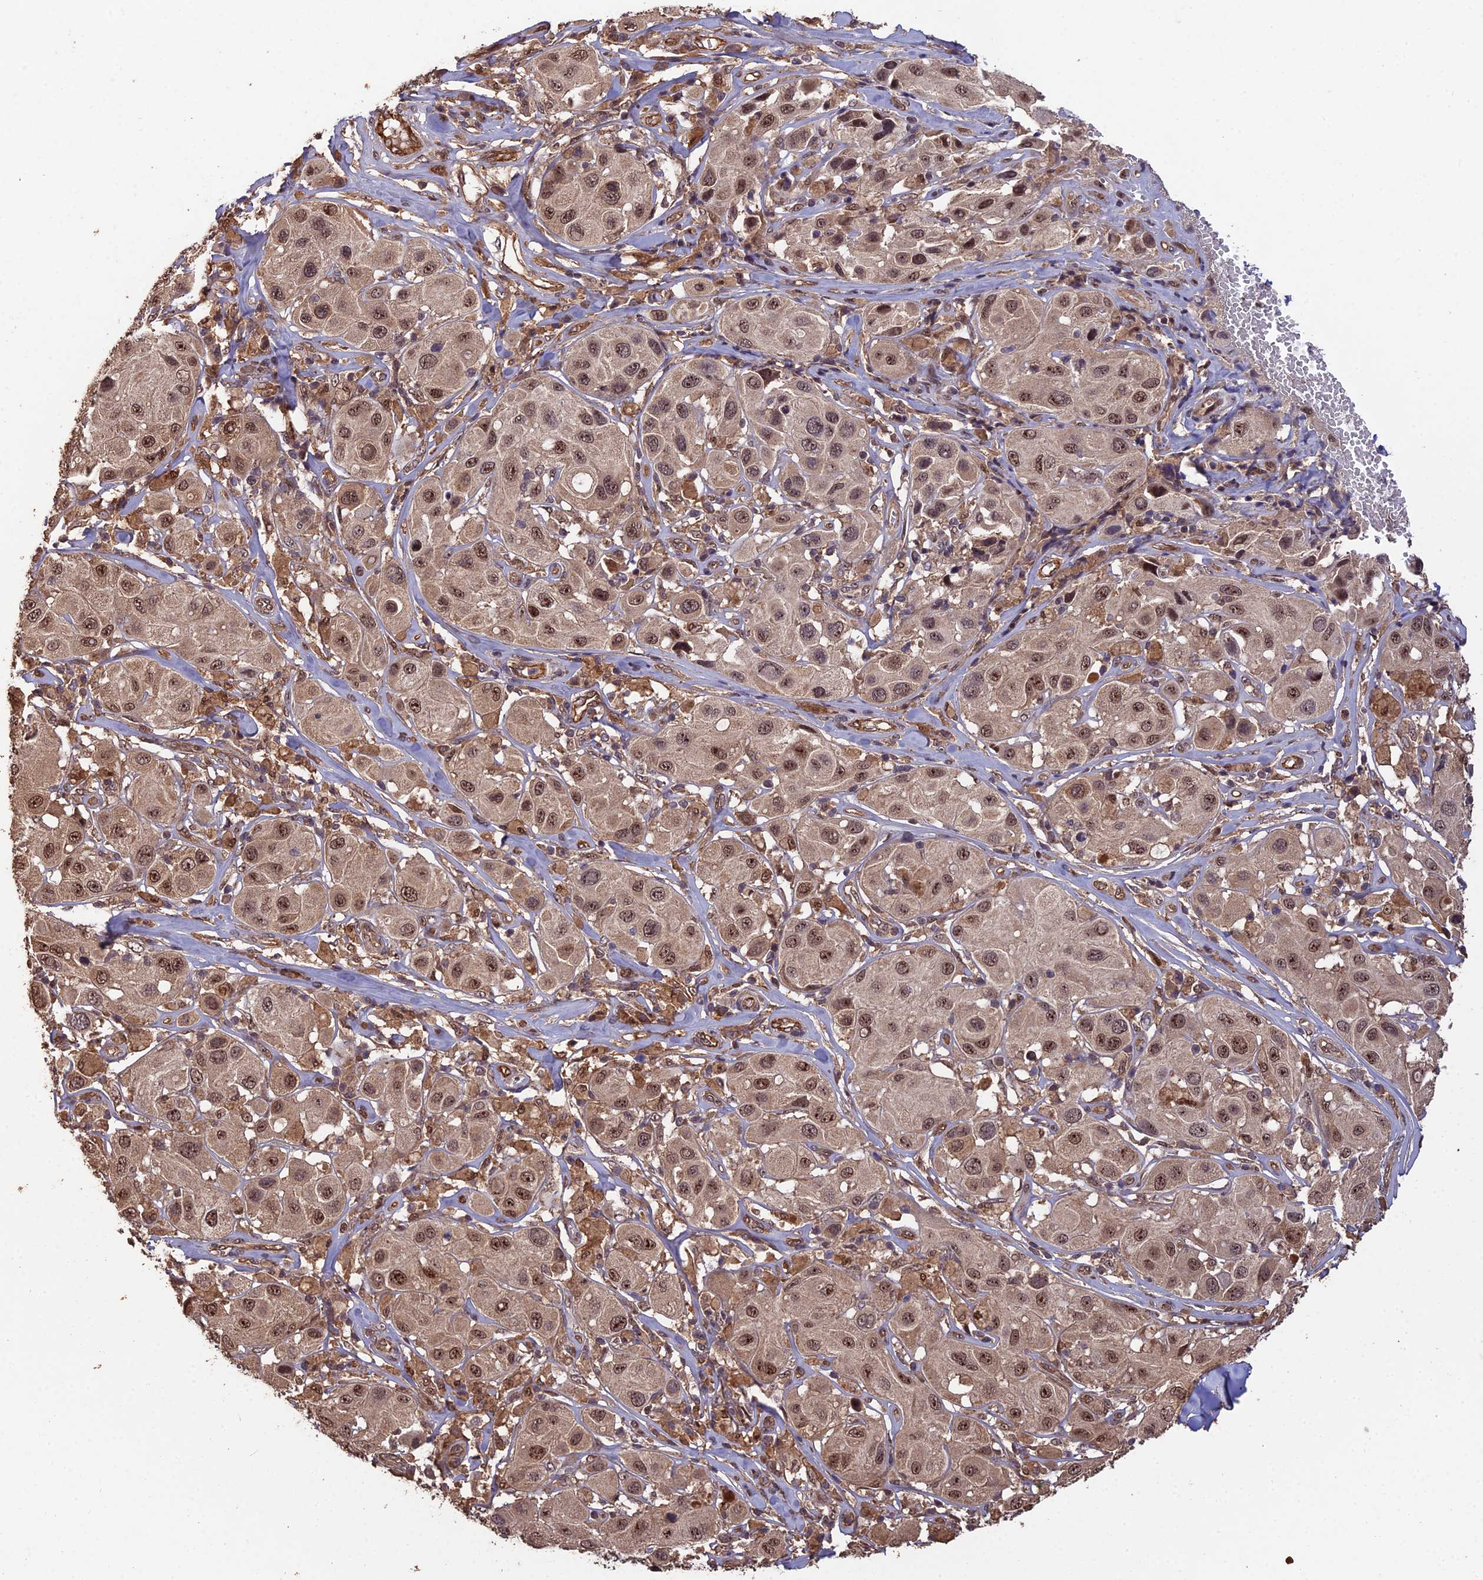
{"staining": {"intensity": "strong", "quantity": ">75%", "location": "cytoplasmic/membranous,nuclear"}, "tissue": "melanoma", "cell_type": "Tumor cells", "image_type": "cancer", "snomed": [{"axis": "morphology", "description": "Malignant melanoma, Metastatic site"}, {"axis": "topography", "description": "Skin"}], "caption": "A photomicrograph of melanoma stained for a protein shows strong cytoplasmic/membranous and nuclear brown staining in tumor cells.", "gene": "RALGAPA2", "patient": {"sex": "male", "age": 41}}